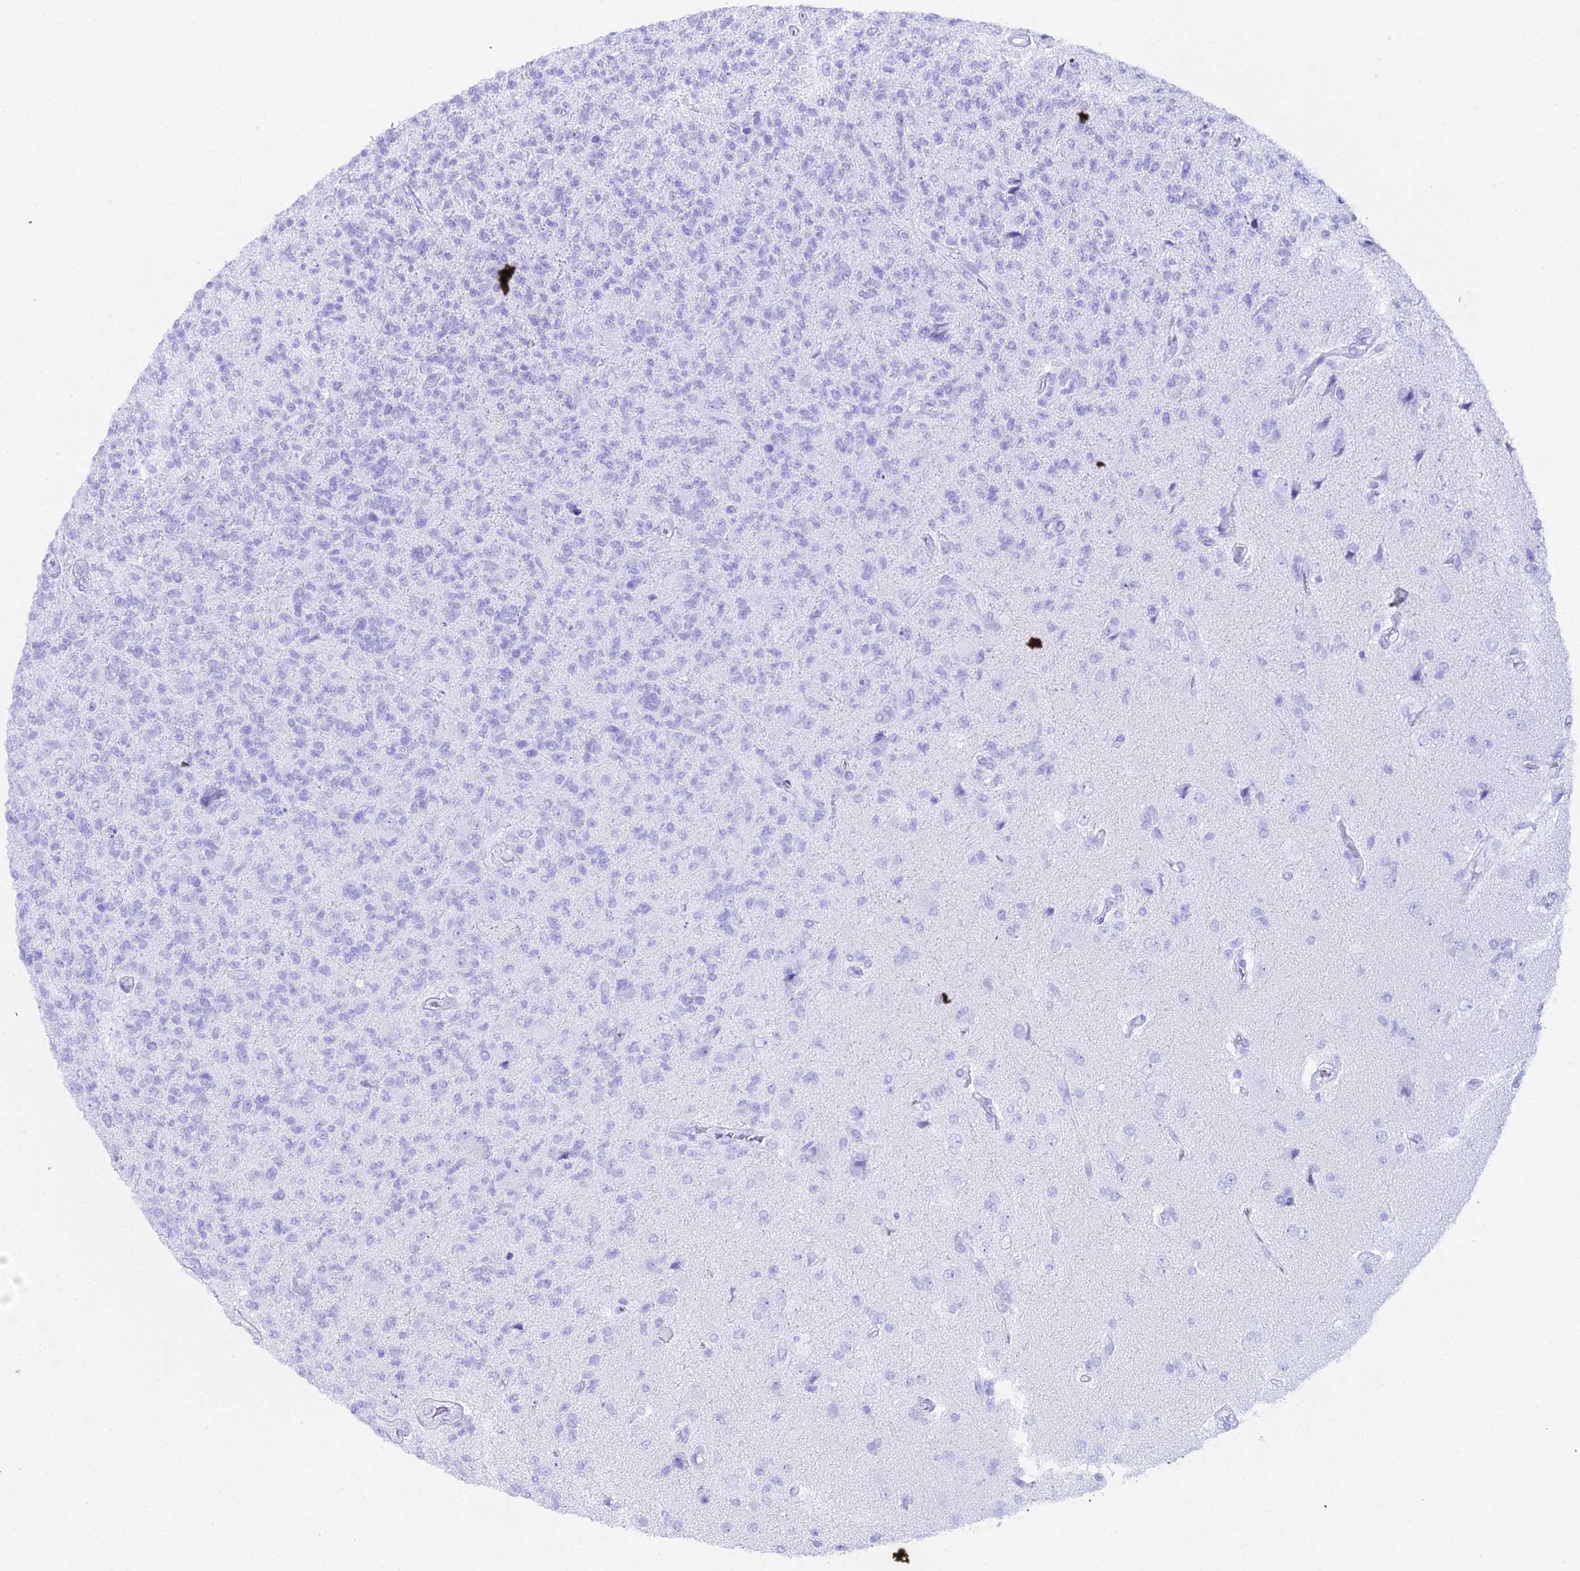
{"staining": {"intensity": "negative", "quantity": "none", "location": "none"}, "tissue": "glioma", "cell_type": "Tumor cells", "image_type": "cancer", "snomed": [{"axis": "morphology", "description": "Glioma, malignant, High grade"}, {"axis": "topography", "description": "Brain"}], "caption": "A high-resolution micrograph shows IHC staining of glioma, which reveals no significant staining in tumor cells.", "gene": "METTL13", "patient": {"sex": "male", "age": 56}}